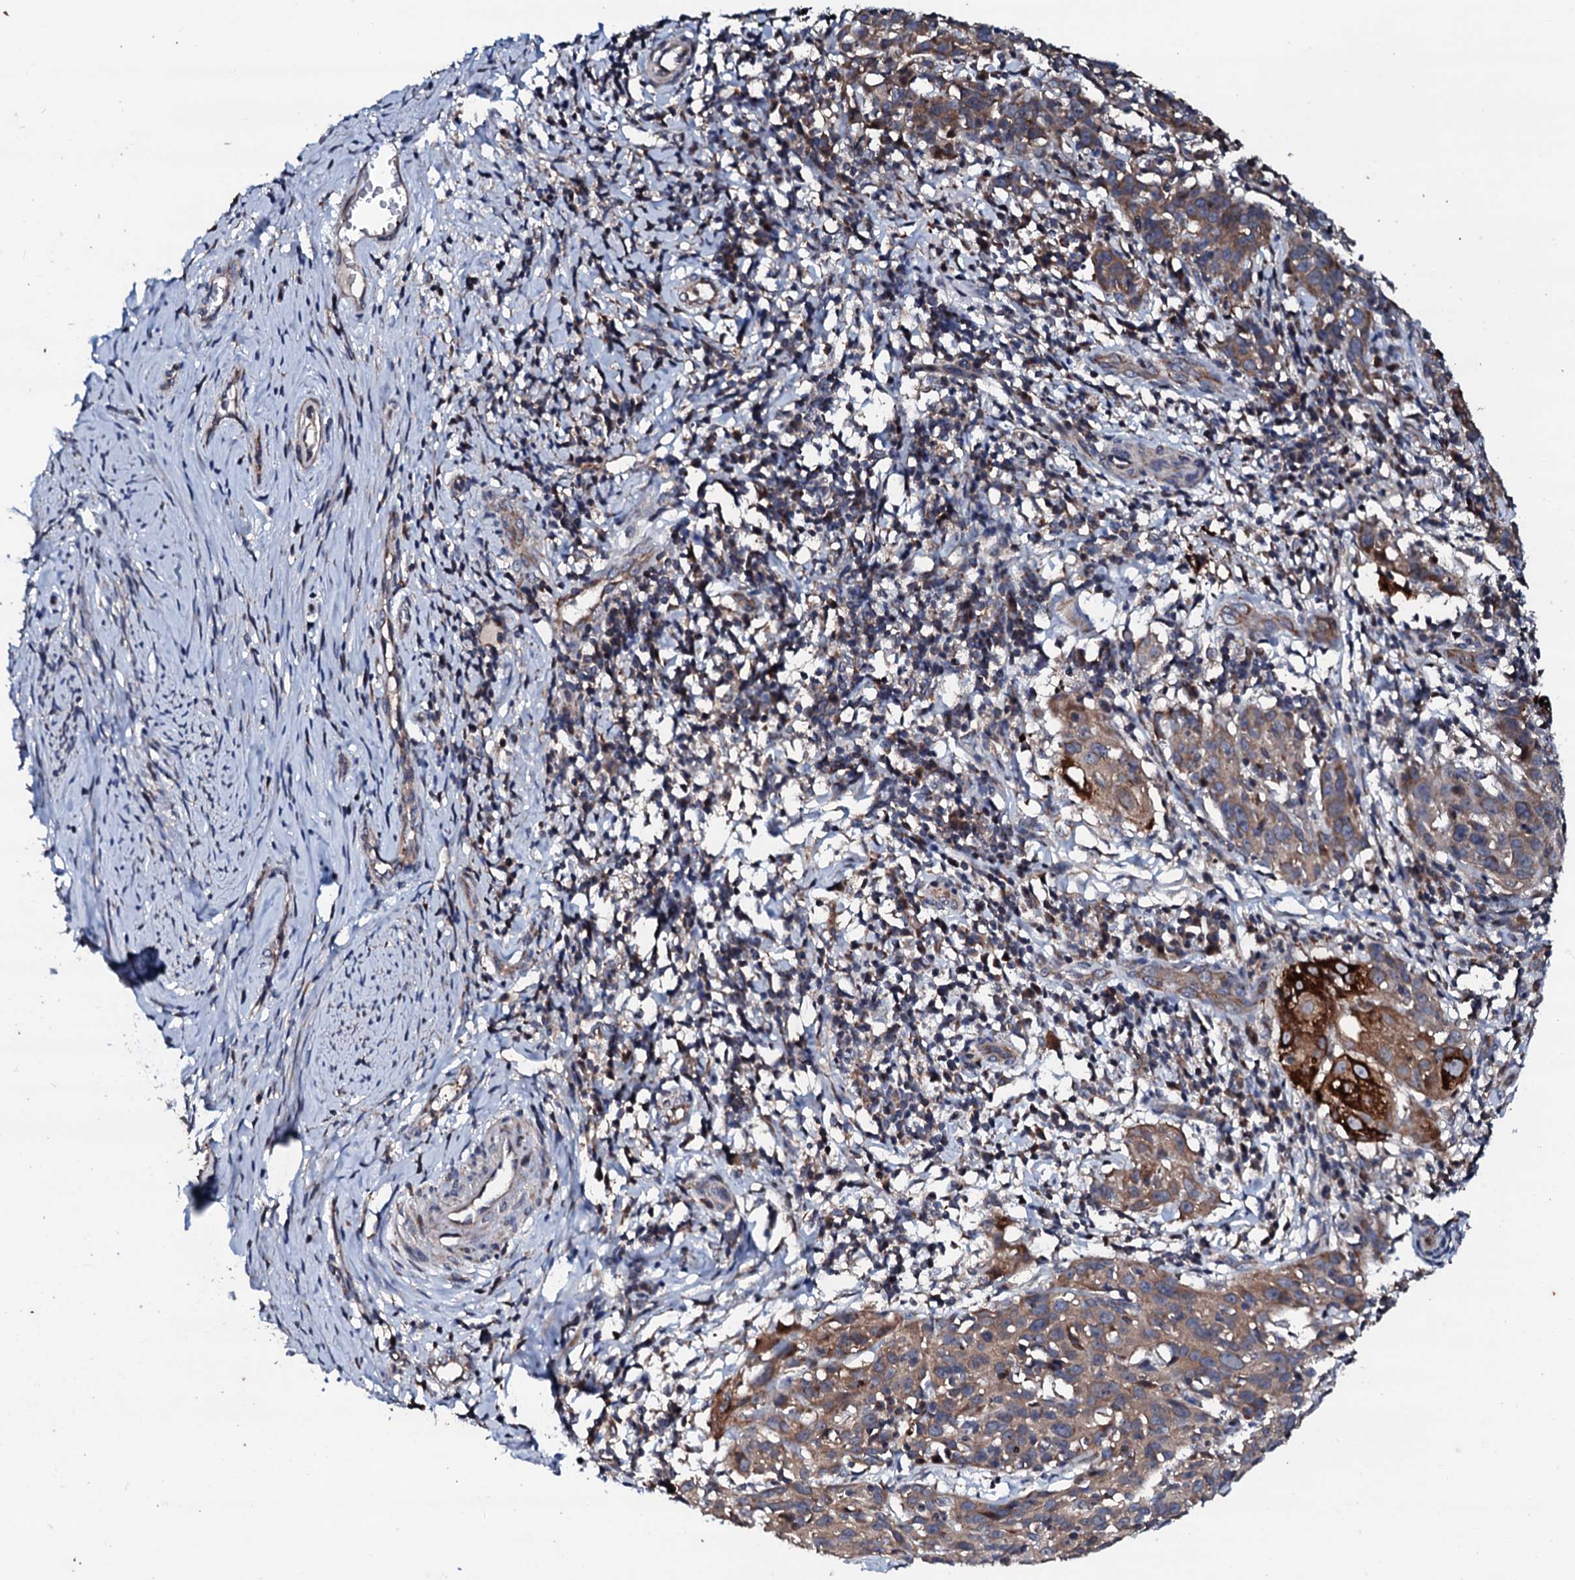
{"staining": {"intensity": "strong", "quantity": "<25%", "location": "cytoplasmic/membranous"}, "tissue": "cervical cancer", "cell_type": "Tumor cells", "image_type": "cancer", "snomed": [{"axis": "morphology", "description": "Squamous cell carcinoma, NOS"}, {"axis": "topography", "description": "Cervix"}], "caption": "Cervical cancer (squamous cell carcinoma) stained with DAB (3,3'-diaminobenzidine) IHC reveals medium levels of strong cytoplasmic/membranous staining in approximately <25% of tumor cells. Ihc stains the protein in brown and the nuclei are stained blue.", "gene": "SDHAF2", "patient": {"sex": "female", "age": 50}}